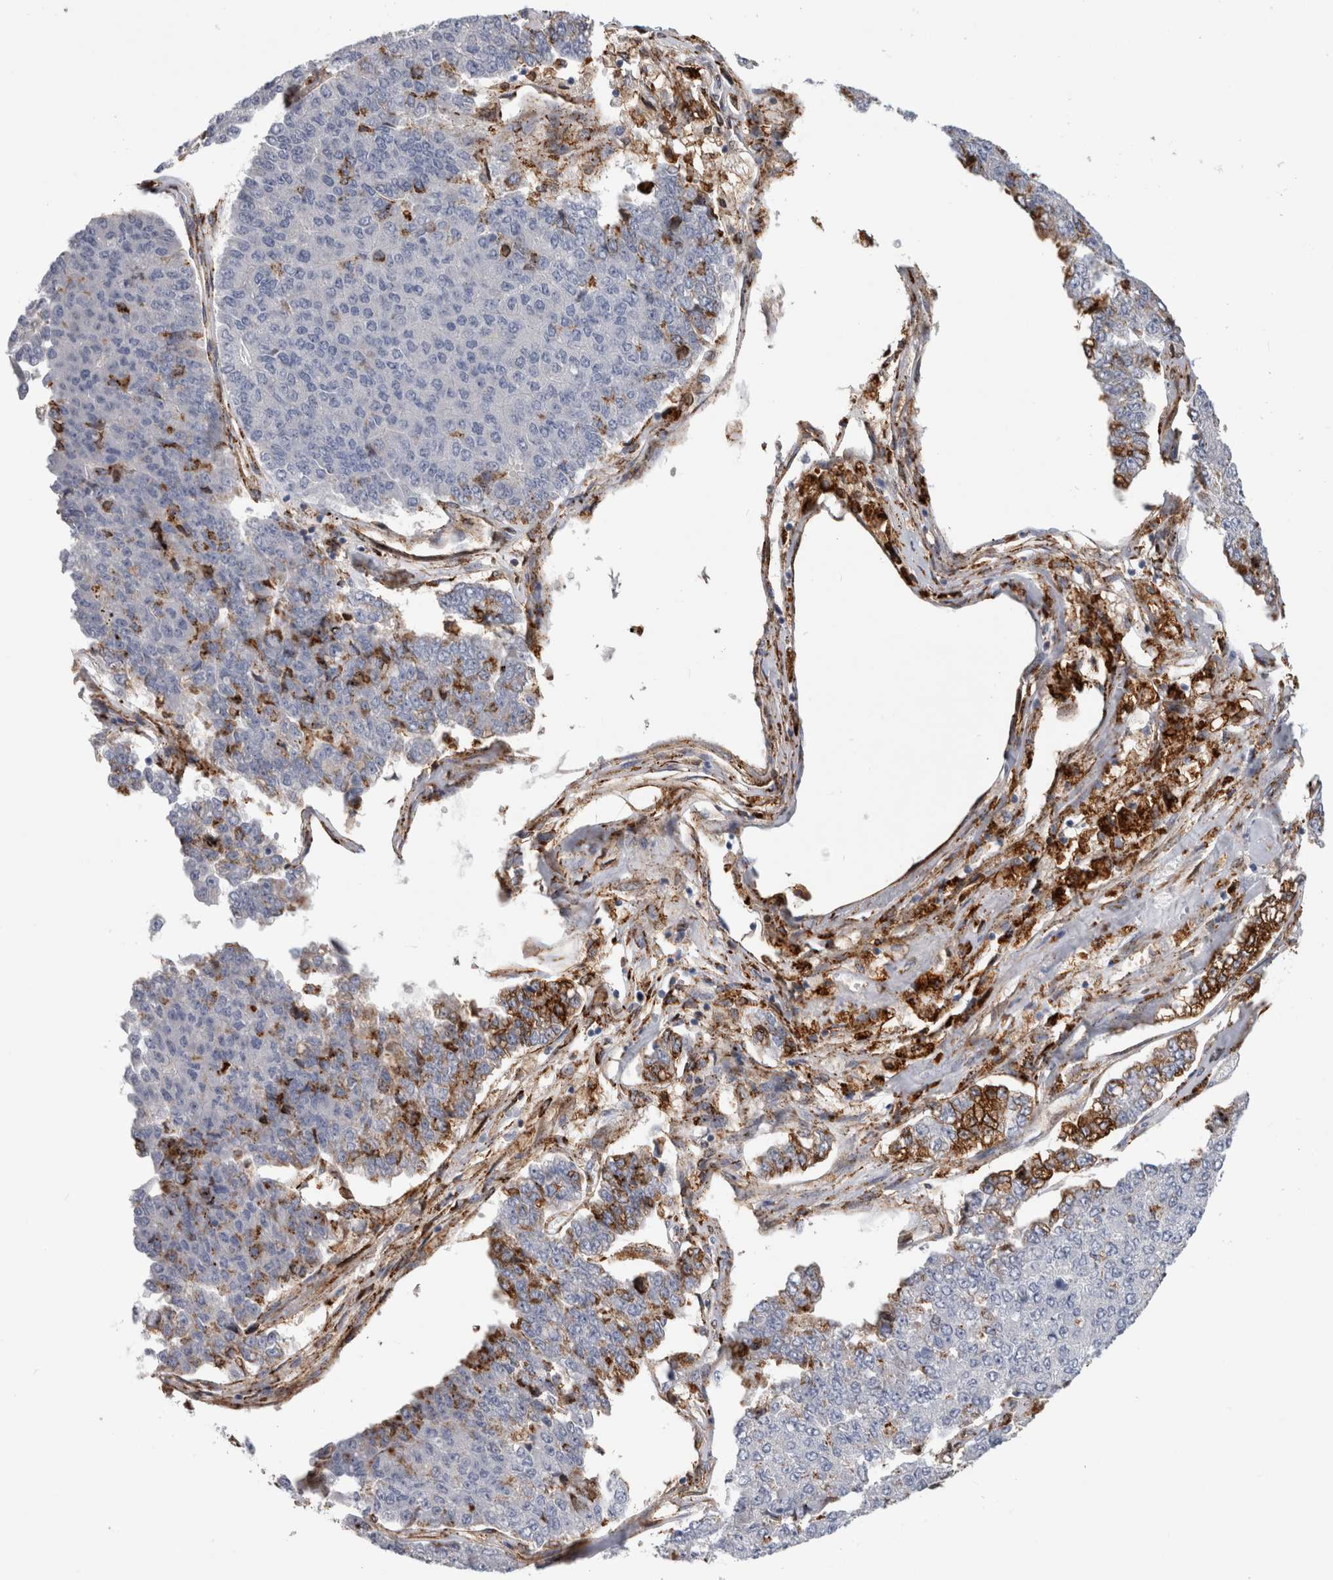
{"staining": {"intensity": "negative", "quantity": "none", "location": "none"}, "tissue": "pancreatic cancer", "cell_type": "Tumor cells", "image_type": "cancer", "snomed": [{"axis": "morphology", "description": "Adenocarcinoma, NOS"}, {"axis": "topography", "description": "Pancreas"}], "caption": "This is an immunohistochemistry photomicrograph of human pancreatic adenocarcinoma. There is no expression in tumor cells.", "gene": "DNAJC24", "patient": {"sex": "male", "age": 50}}